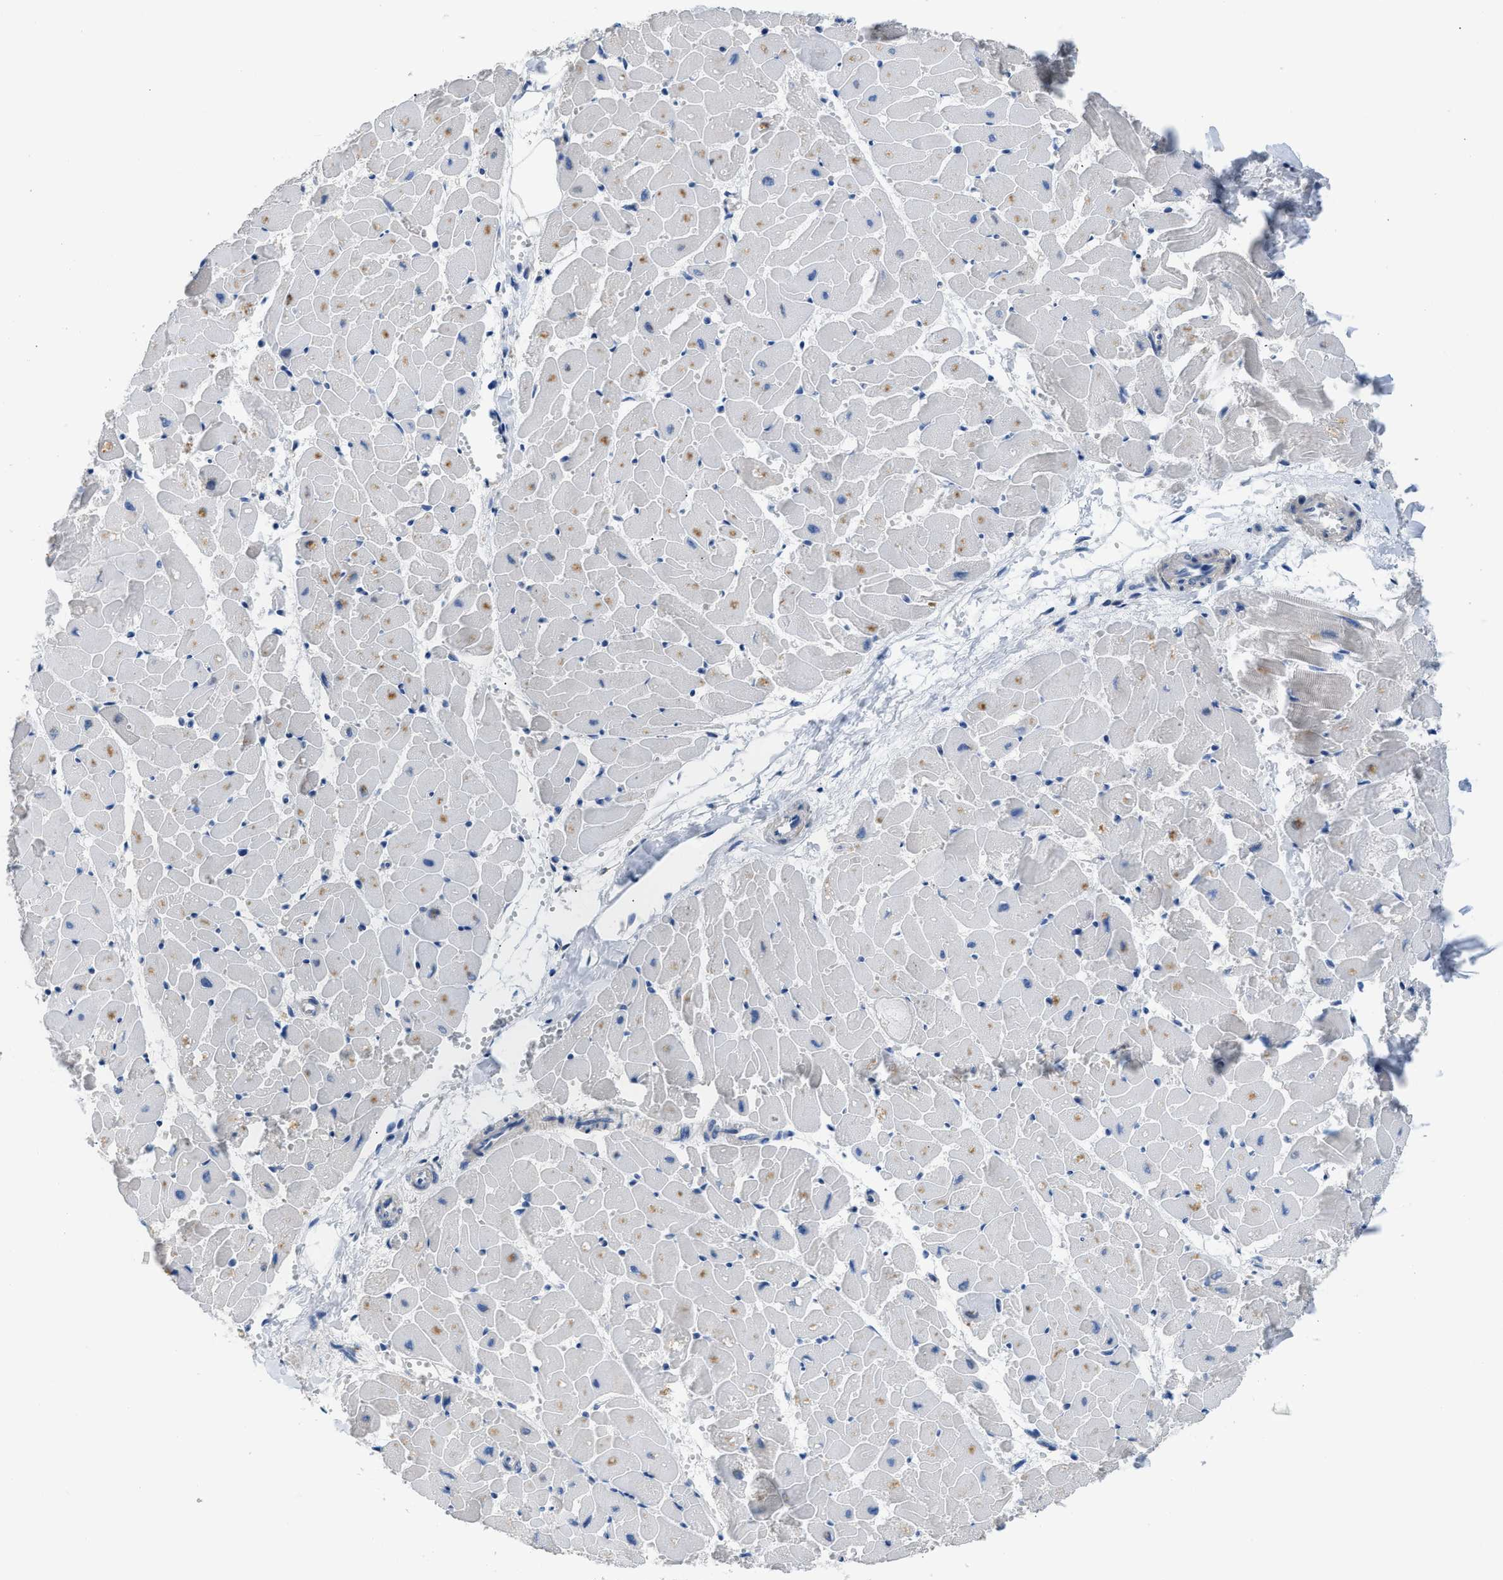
{"staining": {"intensity": "moderate", "quantity": "<25%", "location": "cytoplasmic/membranous"}, "tissue": "heart muscle", "cell_type": "Cardiomyocytes", "image_type": "normal", "snomed": [{"axis": "morphology", "description": "Normal tissue, NOS"}, {"axis": "topography", "description": "Heart"}], "caption": "Protein staining by IHC reveals moderate cytoplasmic/membranous positivity in approximately <25% of cardiomyocytes in unremarkable heart muscle.", "gene": "C1S", "patient": {"sex": "female", "age": 19}}